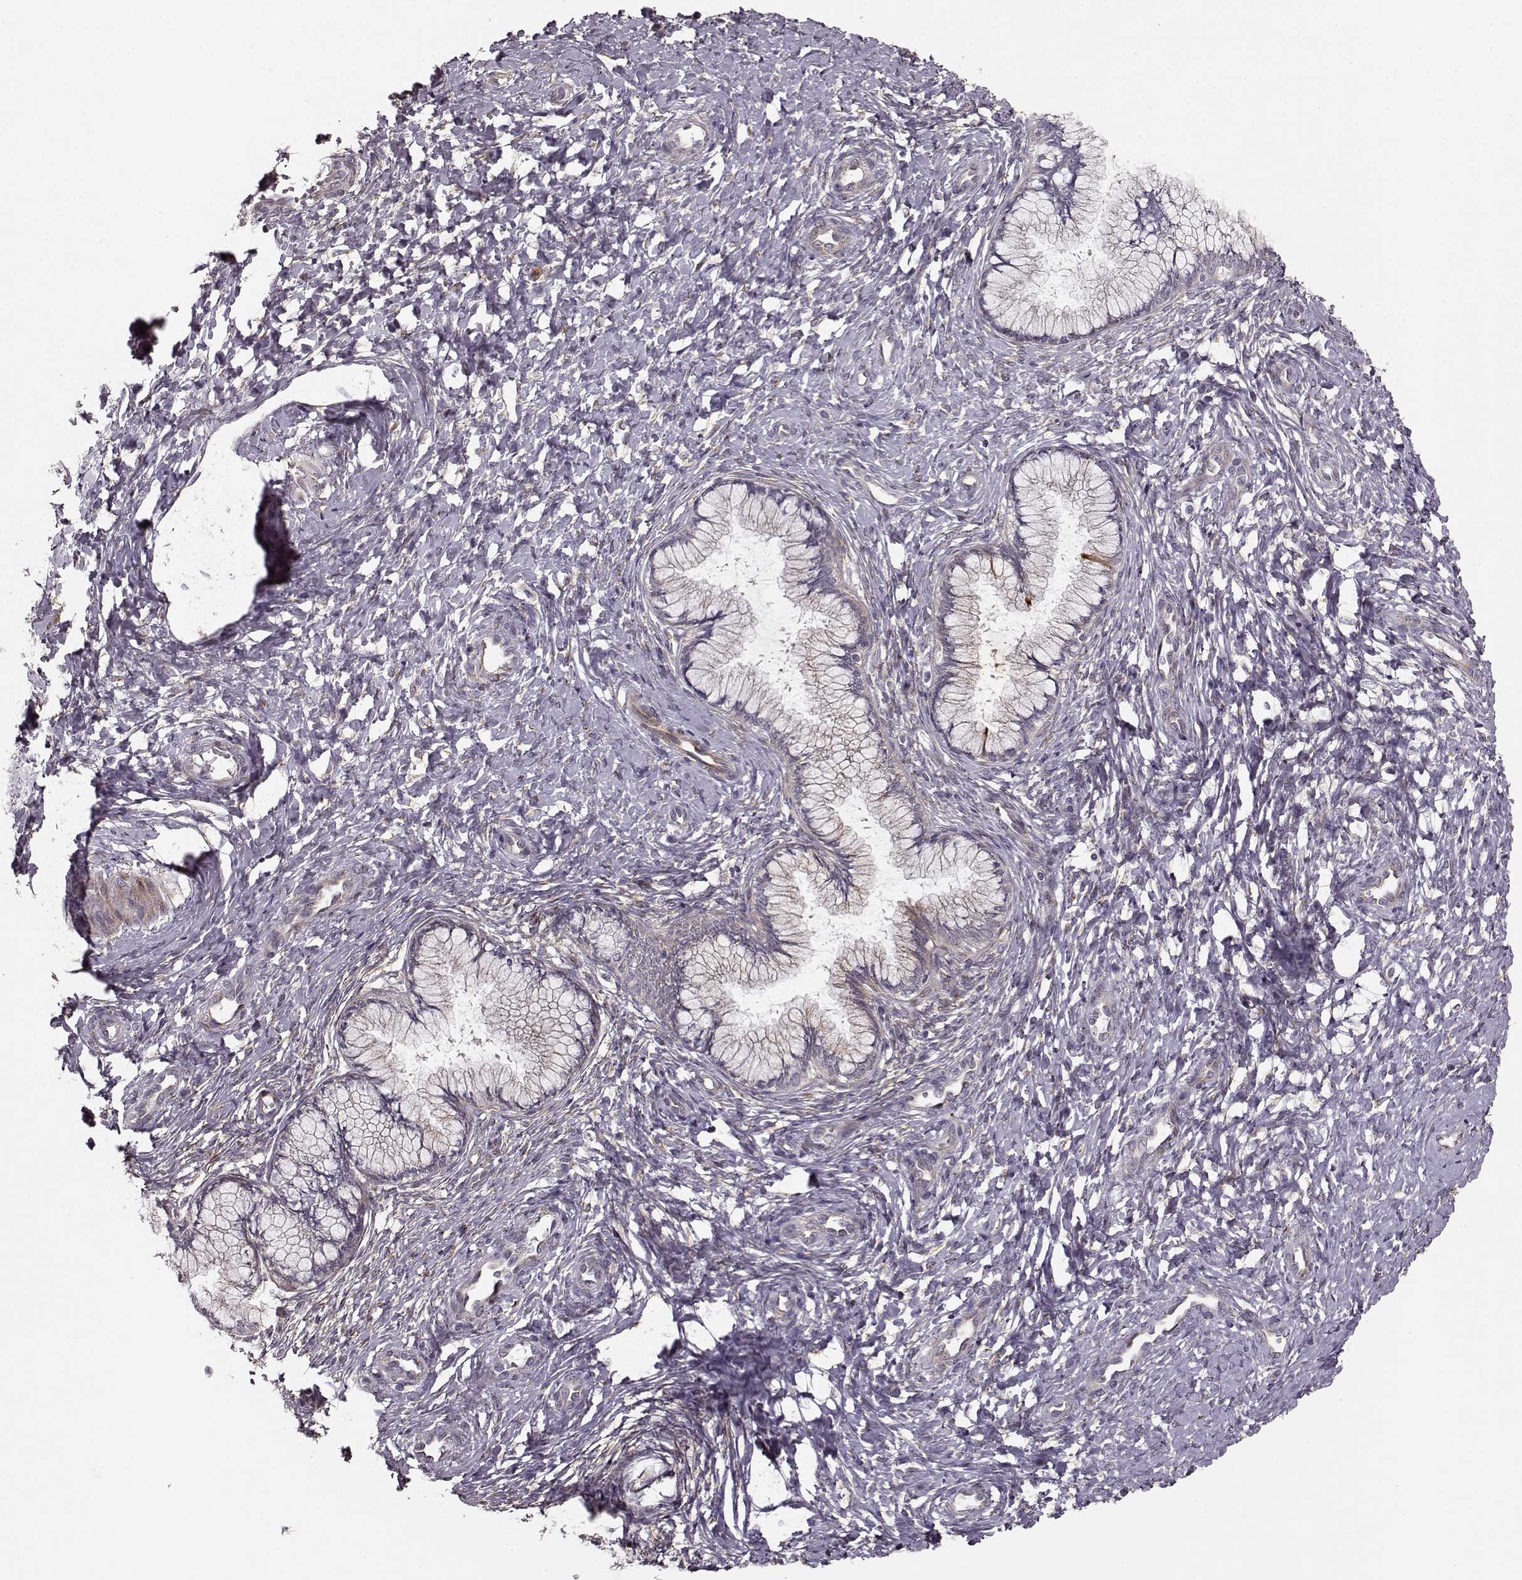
{"staining": {"intensity": "negative", "quantity": "none", "location": "none"}, "tissue": "cervix", "cell_type": "Glandular cells", "image_type": "normal", "snomed": [{"axis": "morphology", "description": "Normal tissue, NOS"}, {"axis": "topography", "description": "Cervix"}], "caption": "This is a photomicrograph of immunohistochemistry (IHC) staining of normal cervix, which shows no positivity in glandular cells.", "gene": "MTR", "patient": {"sex": "female", "age": 37}}